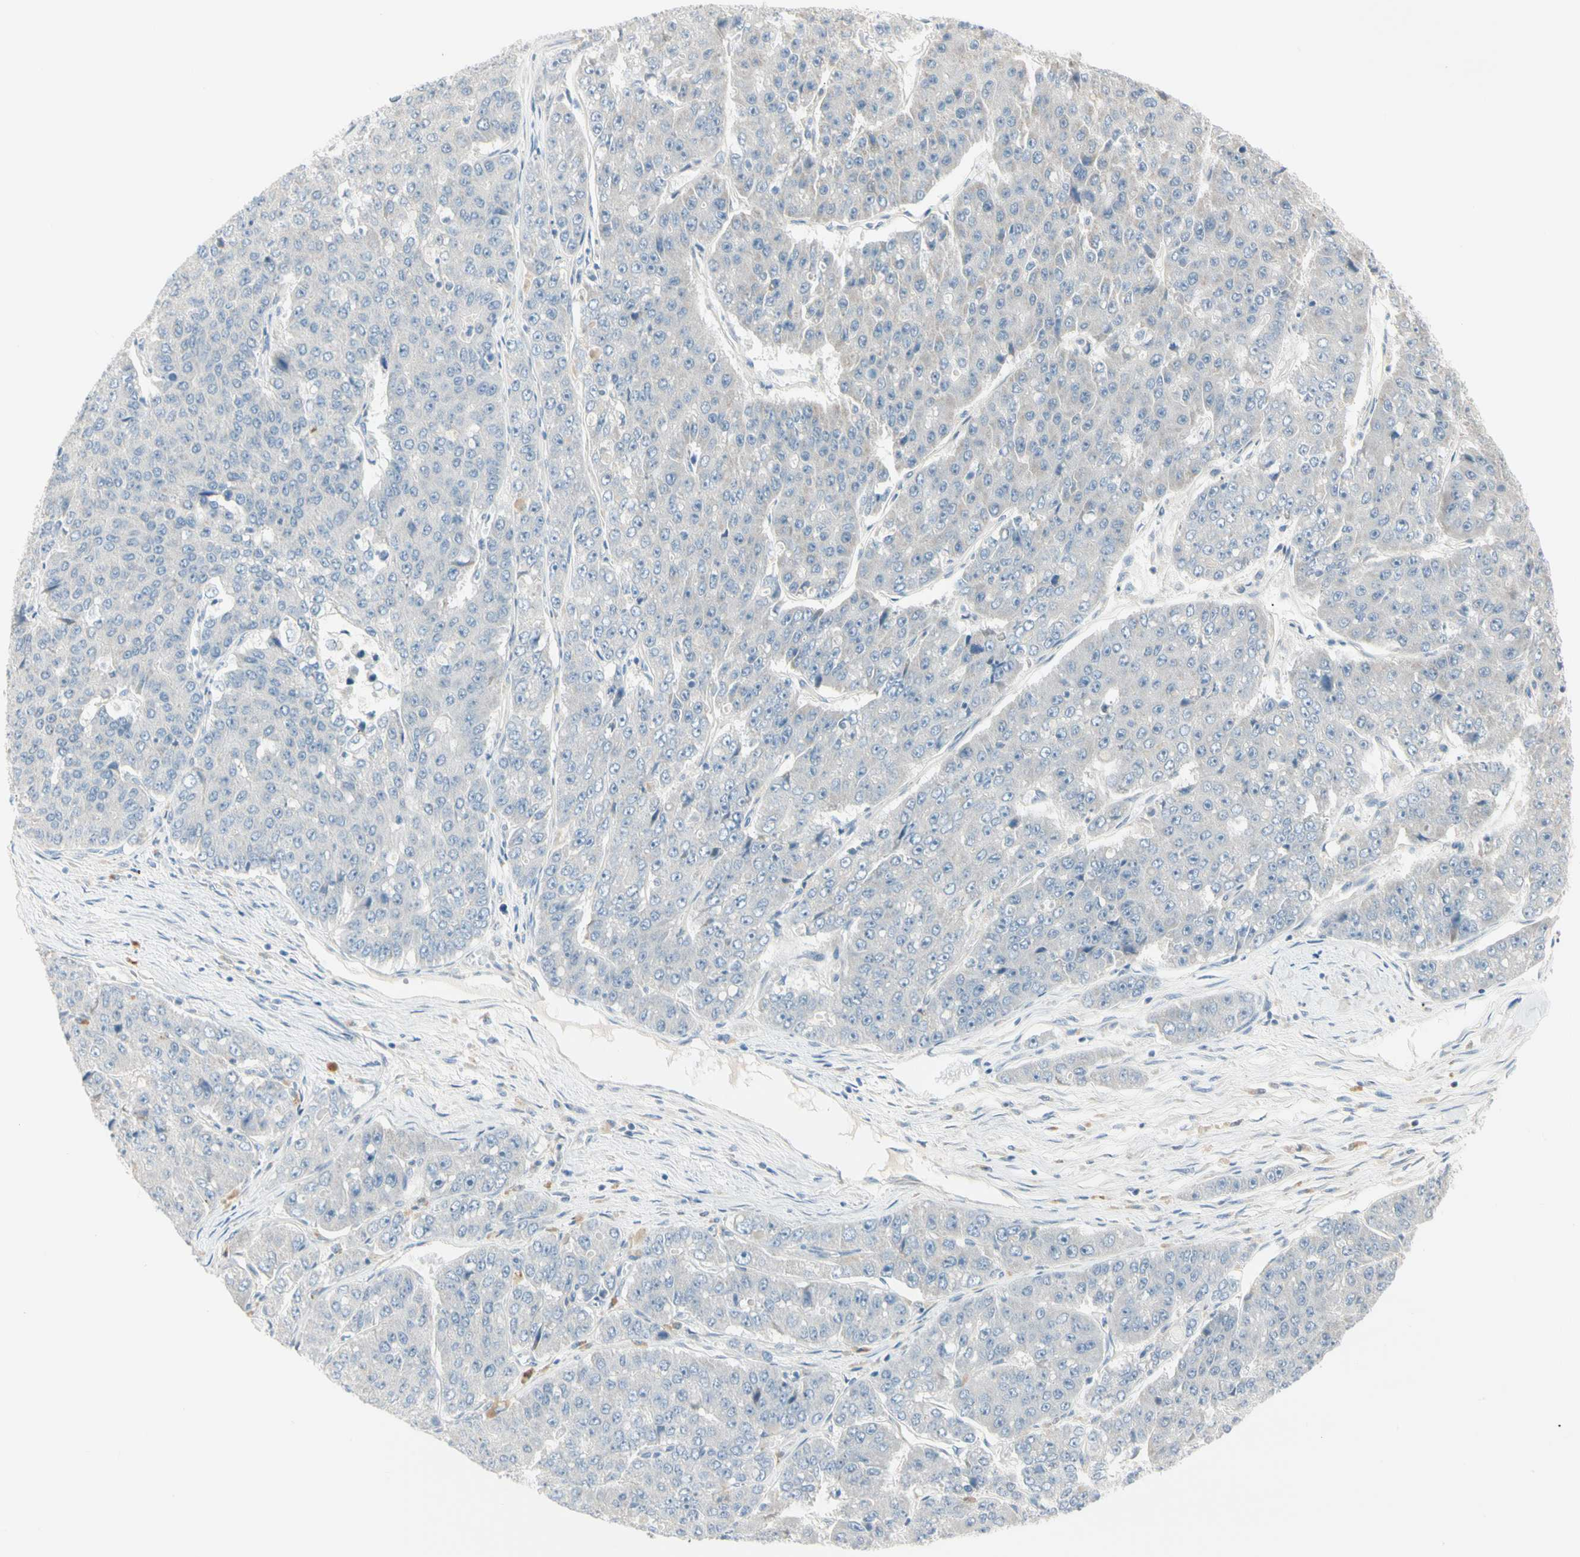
{"staining": {"intensity": "negative", "quantity": "none", "location": "none"}, "tissue": "pancreatic cancer", "cell_type": "Tumor cells", "image_type": "cancer", "snomed": [{"axis": "morphology", "description": "Adenocarcinoma, NOS"}, {"axis": "topography", "description": "Pancreas"}], "caption": "IHC of pancreatic adenocarcinoma exhibits no positivity in tumor cells.", "gene": "ALDH18A1", "patient": {"sex": "male", "age": 50}}